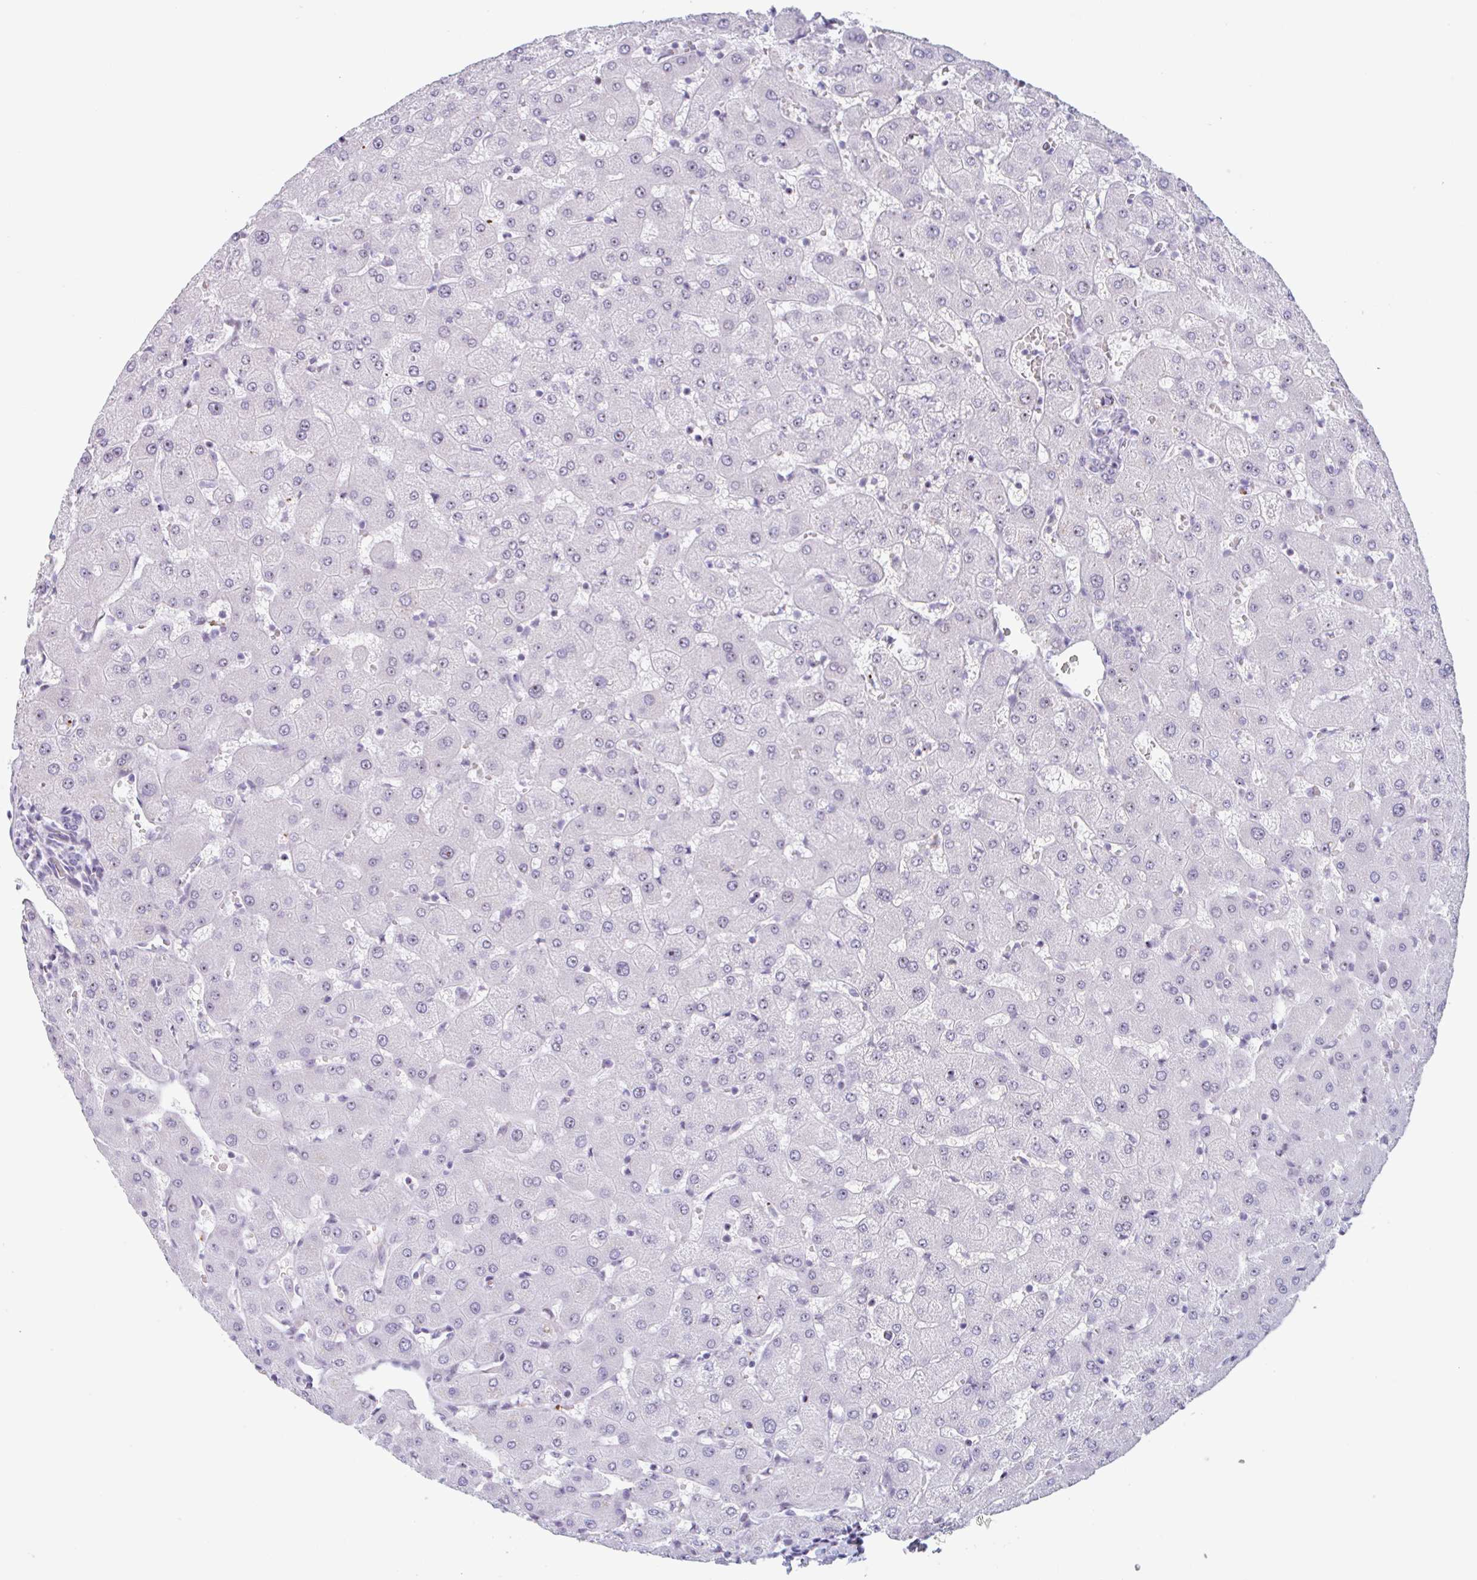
{"staining": {"intensity": "moderate", "quantity": "<25%", "location": "nuclear"}, "tissue": "liver", "cell_type": "Cholangiocytes", "image_type": "normal", "snomed": [{"axis": "morphology", "description": "Normal tissue, NOS"}, {"axis": "topography", "description": "Liver"}], "caption": "DAB immunohistochemical staining of unremarkable liver reveals moderate nuclear protein expression in approximately <25% of cholangiocytes. (DAB IHC with brightfield microscopy, high magnification).", "gene": "LENG9", "patient": {"sex": "female", "age": 63}}